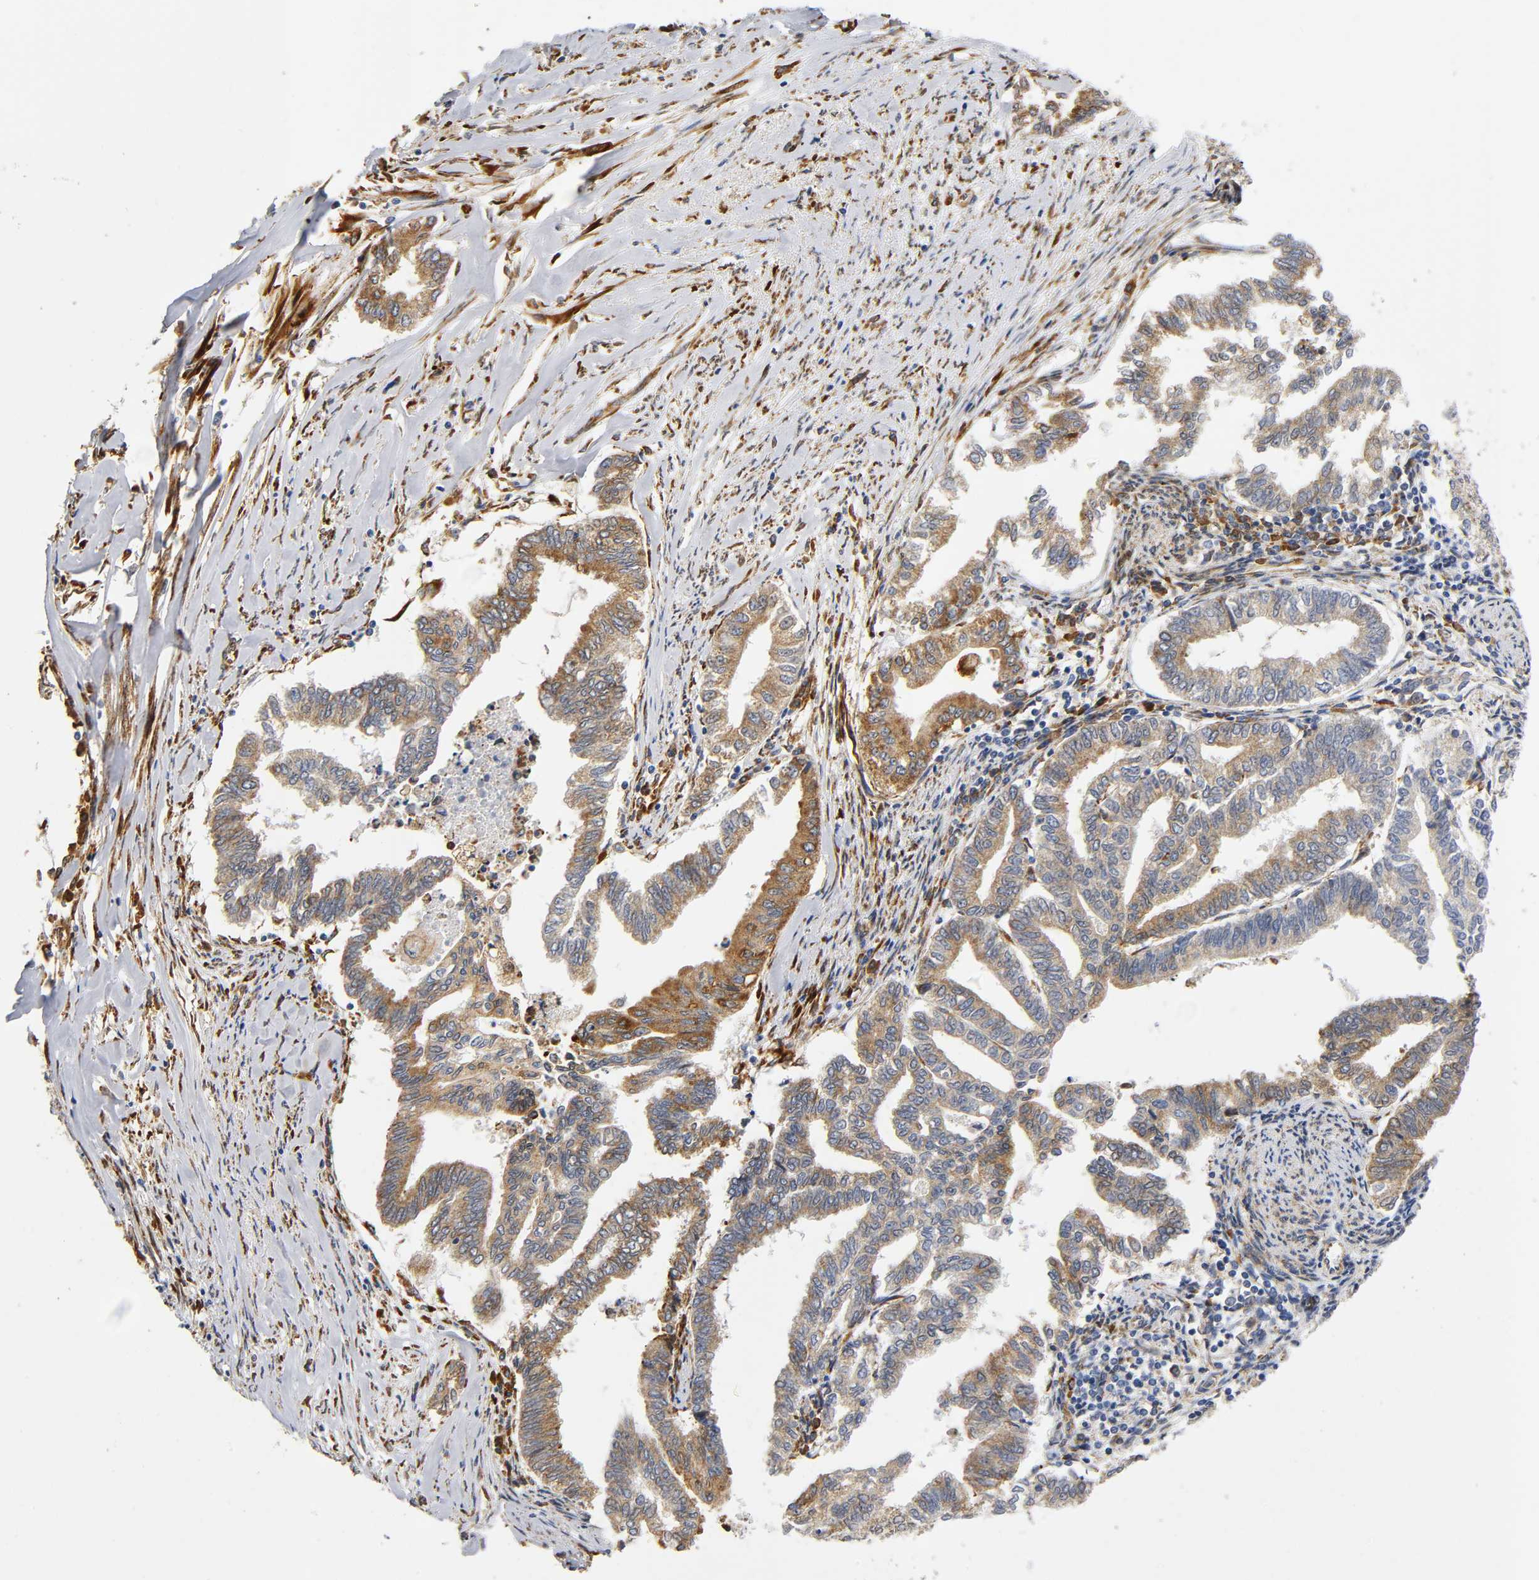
{"staining": {"intensity": "moderate", "quantity": ">75%", "location": "cytoplasmic/membranous"}, "tissue": "endometrial cancer", "cell_type": "Tumor cells", "image_type": "cancer", "snomed": [{"axis": "morphology", "description": "Adenocarcinoma, NOS"}, {"axis": "topography", "description": "Endometrium"}], "caption": "Tumor cells reveal medium levels of moderate cytoplasmic/membranous staining in about >75% of cells in adenocarcinoma (endometrial). The staining was performed using DAB (3,3'-diaminobenzidine) to visualize the protein expression in brown, while the nuclei were stained in blue with hematoxylin (Magnification: 20x).", "gene": "SOS2", "patient": {"sex": "female", "age": 79}}